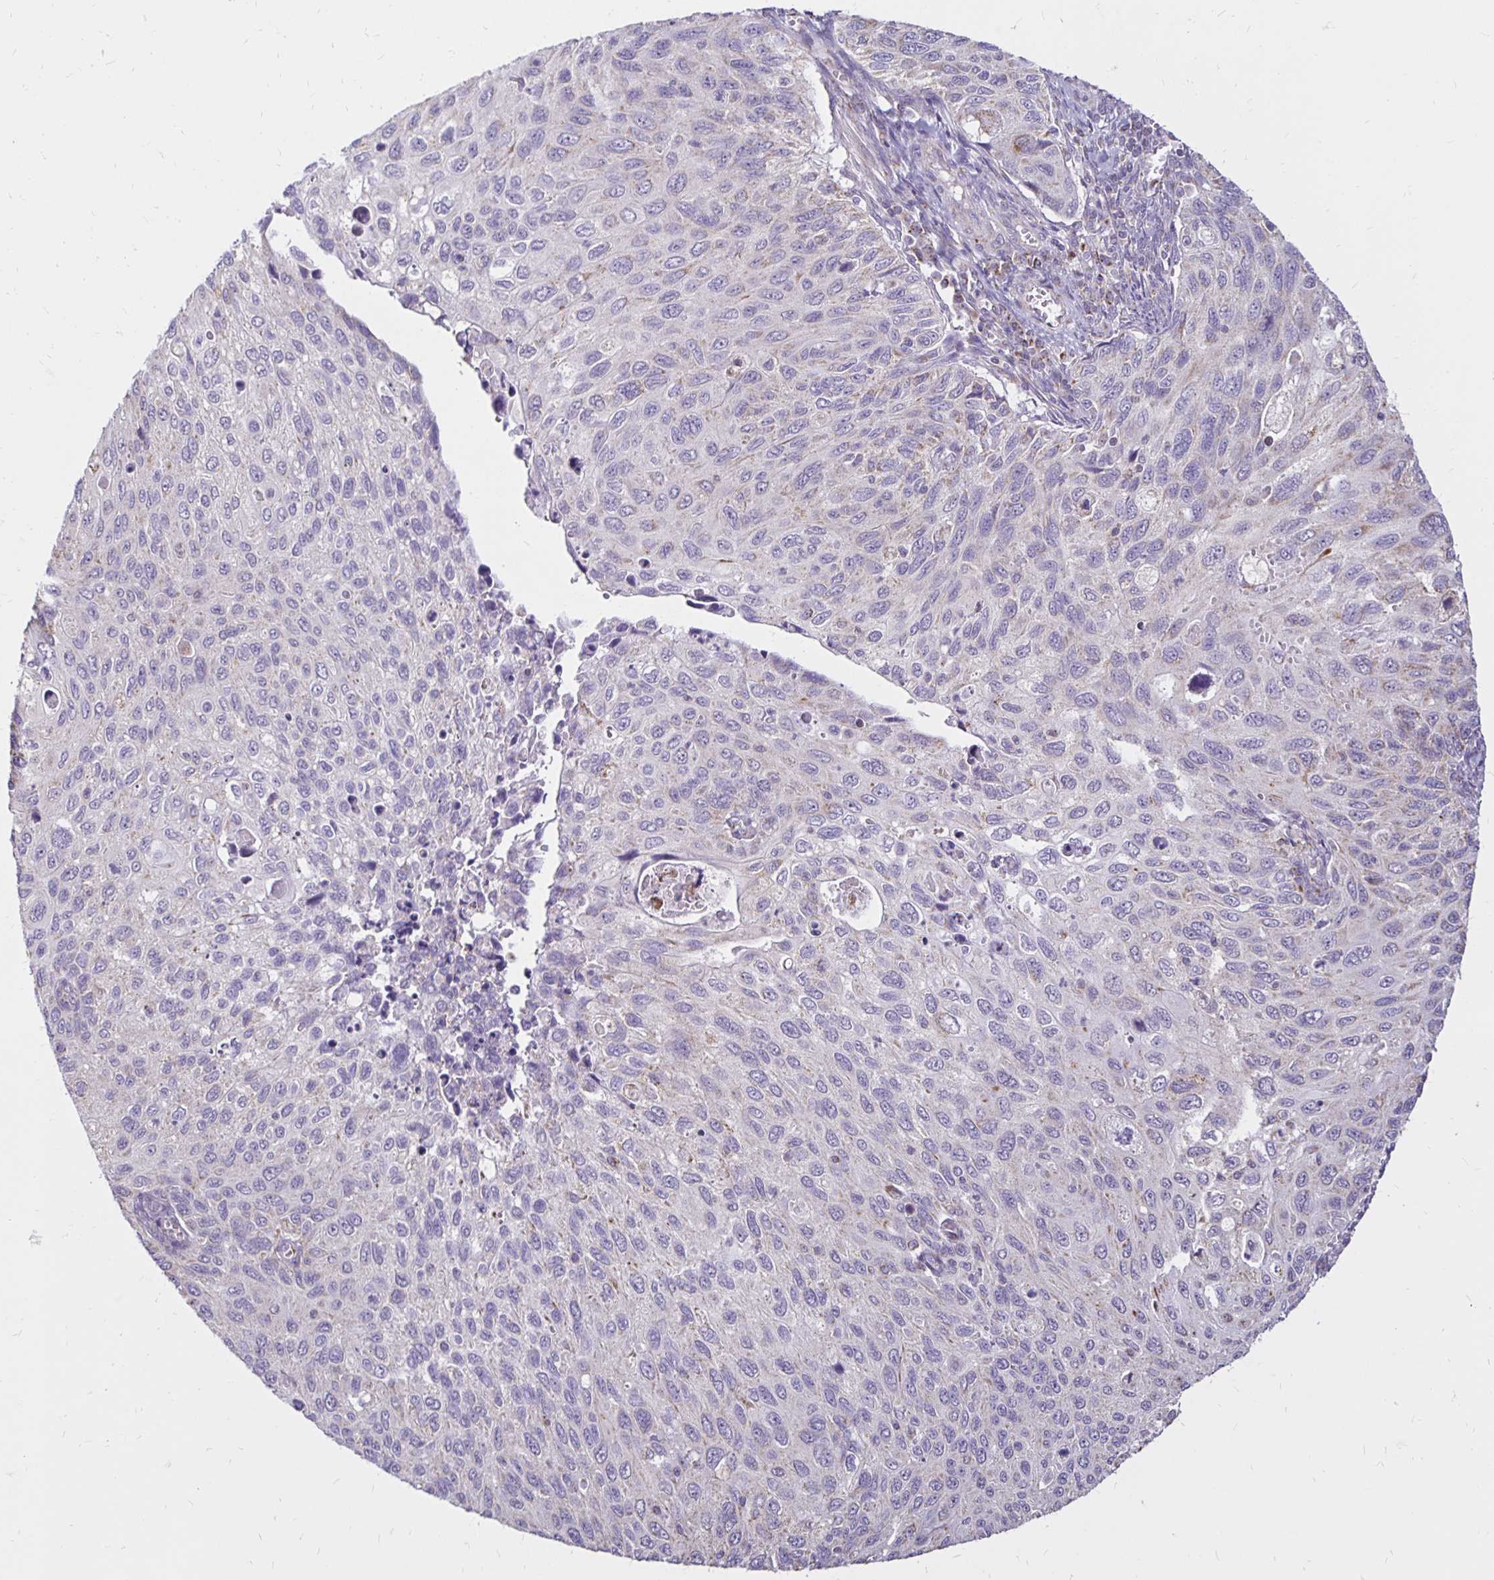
{"staining": {"intensity": "negative", "quantity": "none", "location": "none"}, "tissue": "cervical cancer", "cell_type": "Tumor cells", "image_type": "cancer", "snomed": [{"axis": "morphology", "description": "Squamous cell carcinoma, NOS"}, {"axis": "topography", "description": "Cervix"}], "caption": "Tumor cells show no significant positivity in cervical squamous cell carcinoma. The staining was performed using DAB to visualize the protein expression in brown, while the nuclei were stained in blue with hematoxylin (Magnification: 20x).", "gene": "IER3", "patient": {"sex": "female", "age": 70}}